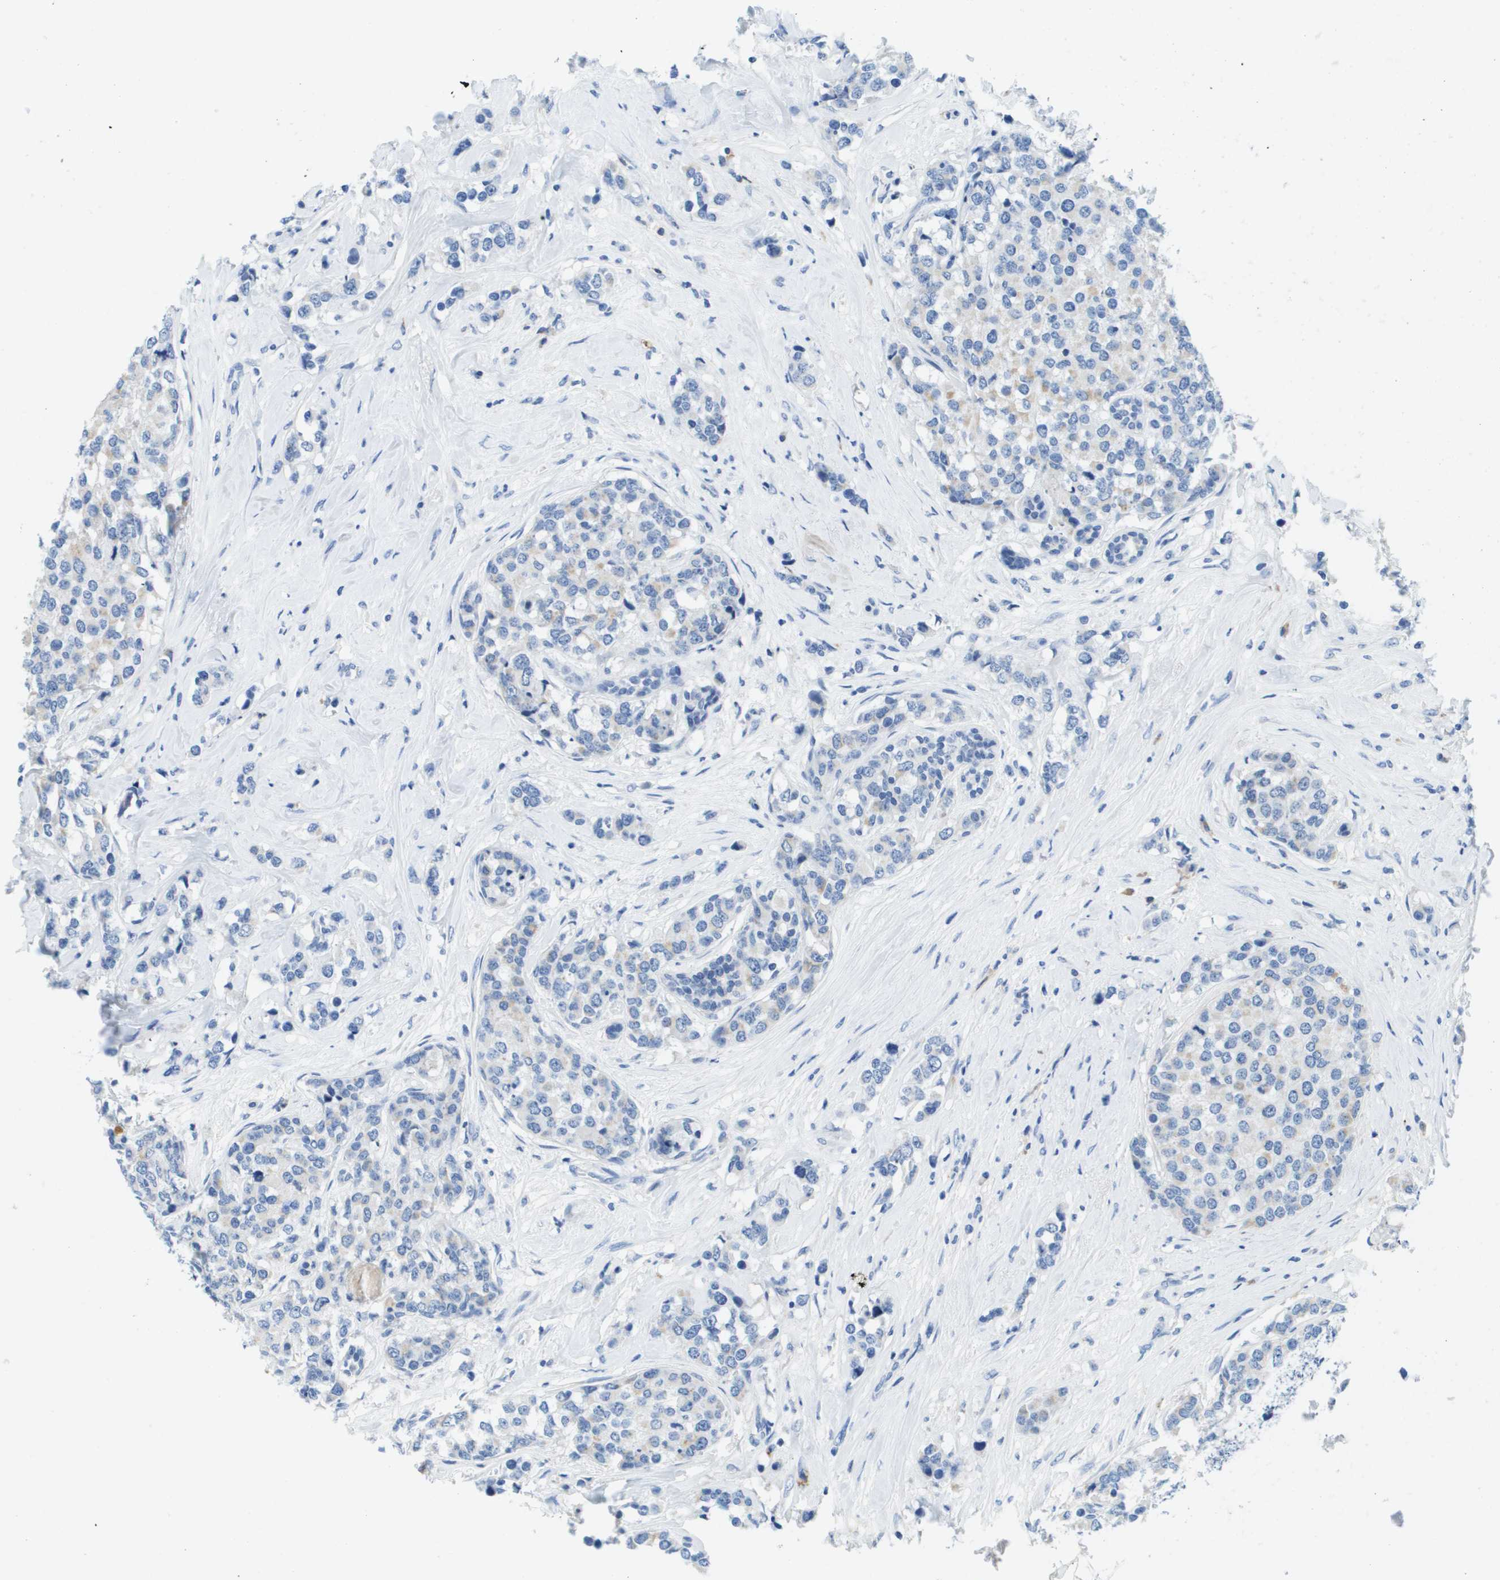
{"staining": {"intensity": "negative", "quantity": "none", "location": "none"}, "tissue": "breast cancer", "cell_type": "Tumor cells", "image_type": "cancer", "snomed": [{"axis": "morphology", "description": "Lobular carcinoma"}, {"axis": "topography", "description": "Breast"}], "caption": "Immunohistochemical staining of human breast lobular carcinoma reveals no significant staining in tumor cells.", "gene": "MS4A1", "patient": {"sex": "female", "age": 59}}